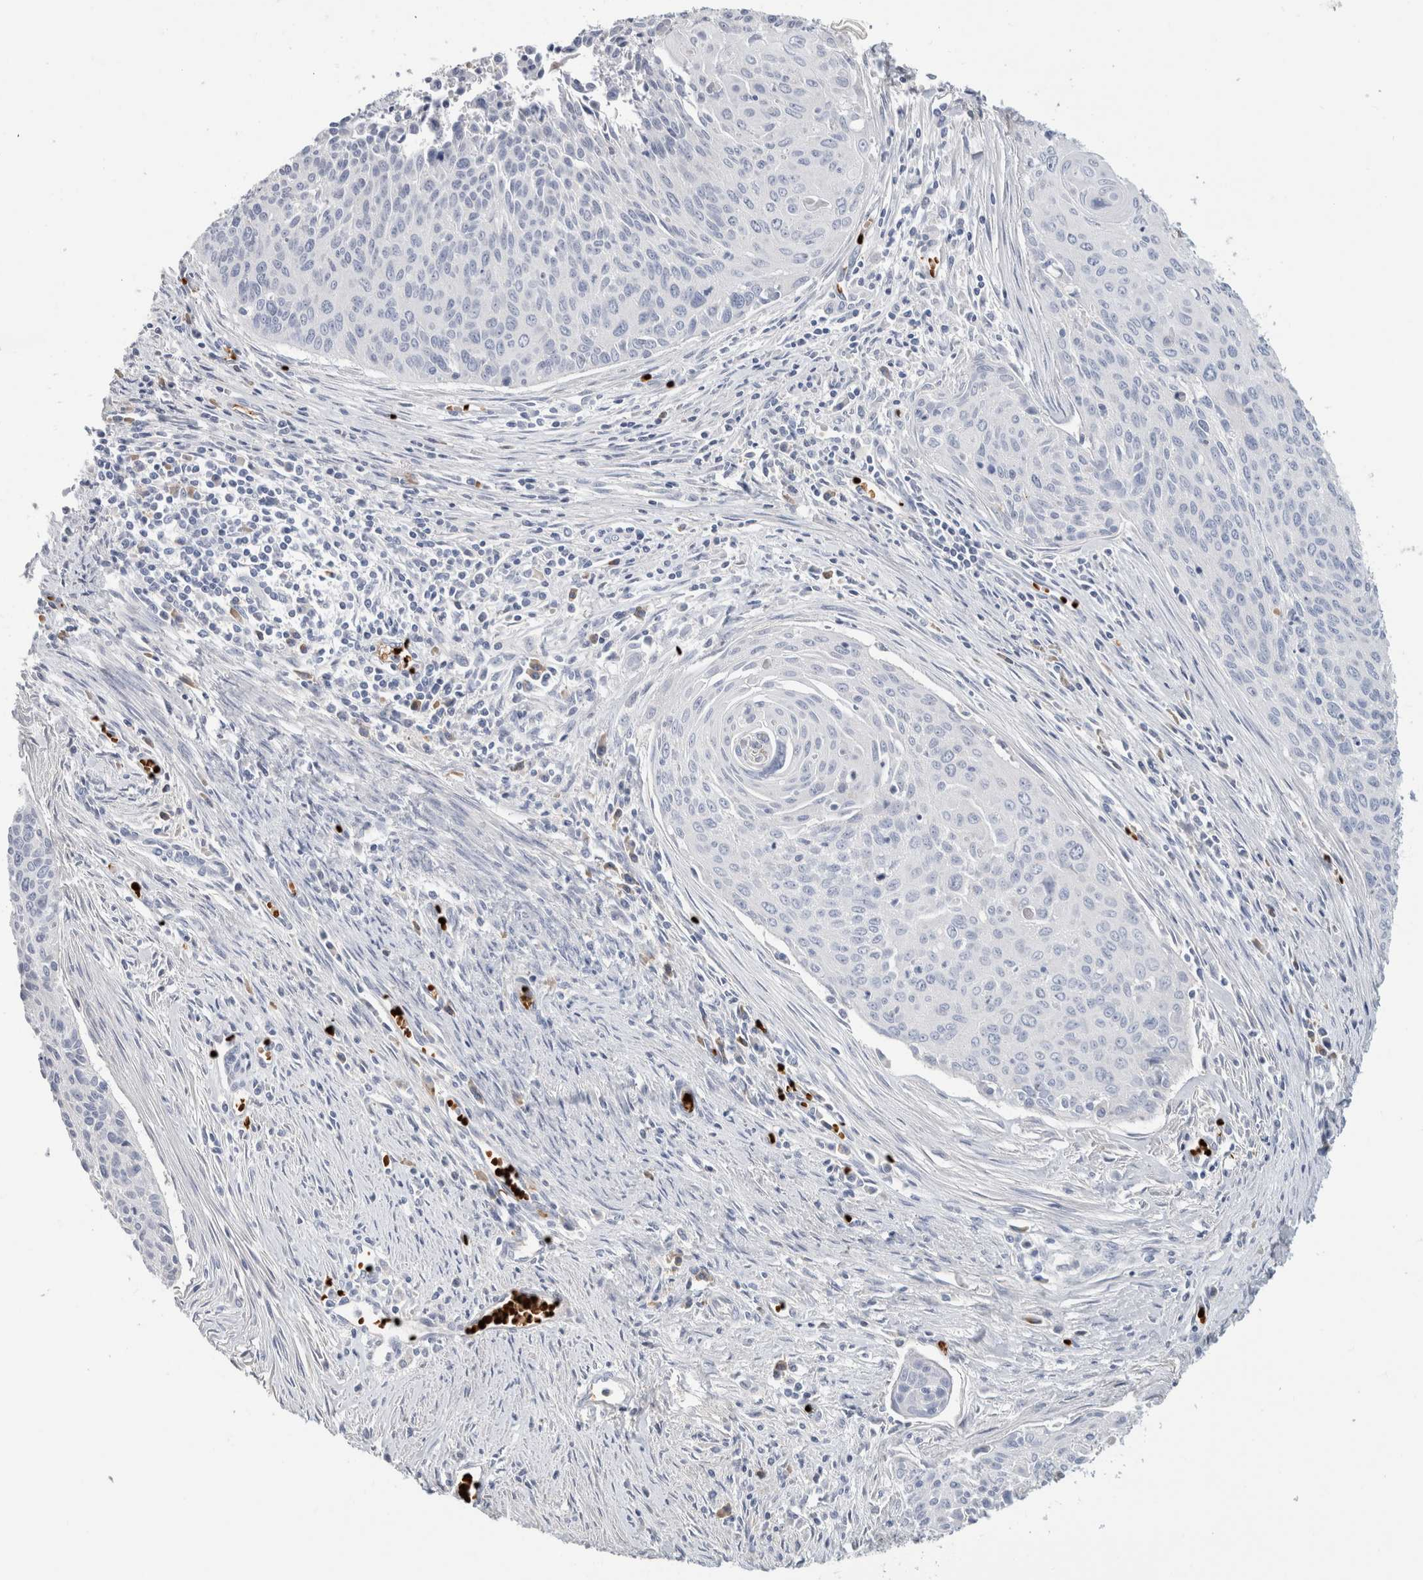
{"staining": {"intensity": "negative", "quantity": "none", "location": "none"}, "tissue": "cervical cancer", "cell_type": "Tumor cells", "image_type": "cancer", "snomed": [{"axis": "morphology", "description": "Squamous cell carcinoma, NOS"}, {"axis": "topography", "description": "Cervix"}], "caption": "Photomicrograph shows no significant protein staining in tumor cells of squamous cell carcinoma (cervical).", "gene": "CA1", "patient": {"sex": "female", "age": 55}}